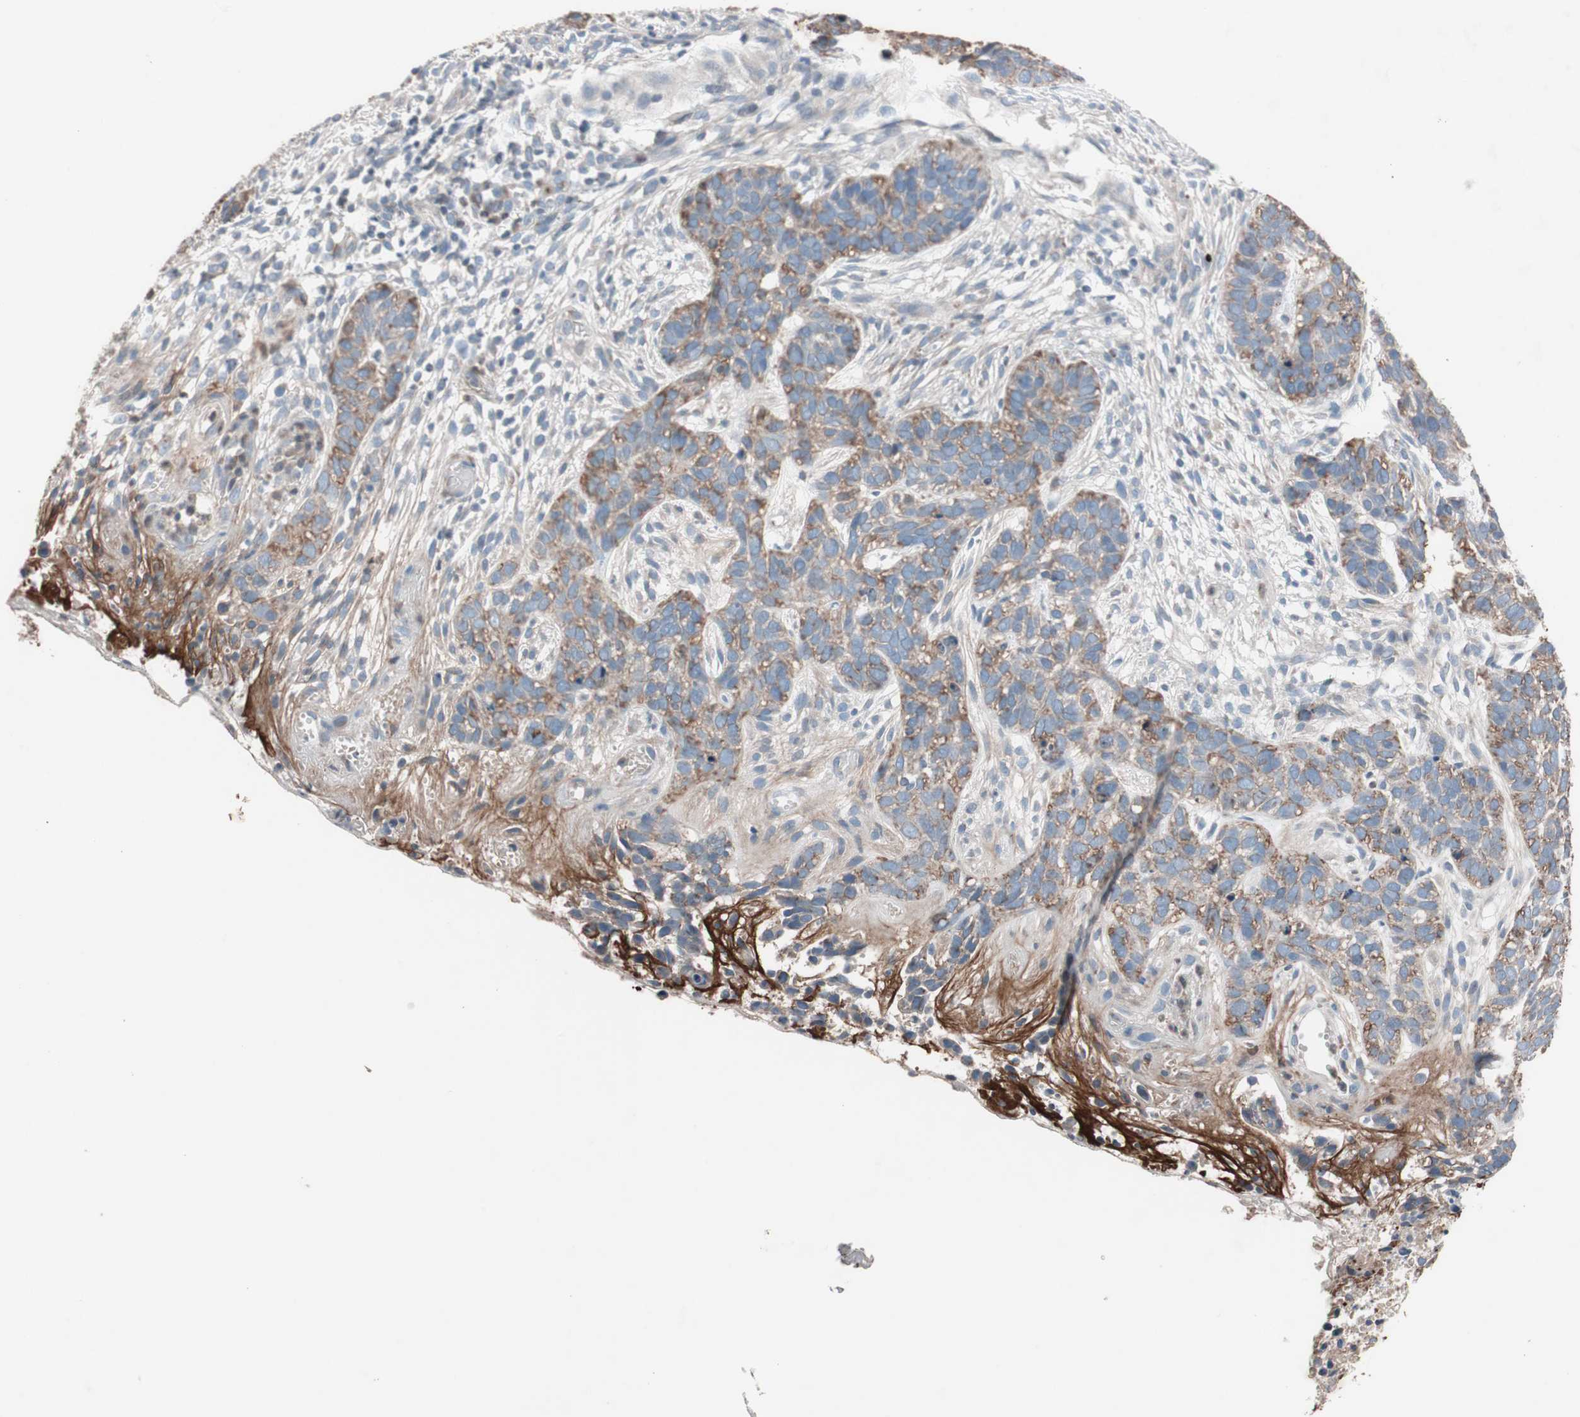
{"staining": {"intensity": "moderate", "quantity": "25%-75%", "location": "cytoplasmic/membranous"}, "tissue": "skin cancer", "cell_type": "Tumor cells", "image_type": "cancer", "snomed": [{"axis": "morphology", "description": "Basal cell carcinoma"}, {"axis": "topography", "description": "Skin"}], "caption": "Immunohistochemical staining of human skin cancer reveals moderate cytoplasmic/membranous protein positivity in approximately 25%-75% of tumor cells.", "gene": "GRB7", "patient": {"sex": "male", "age": 87}}